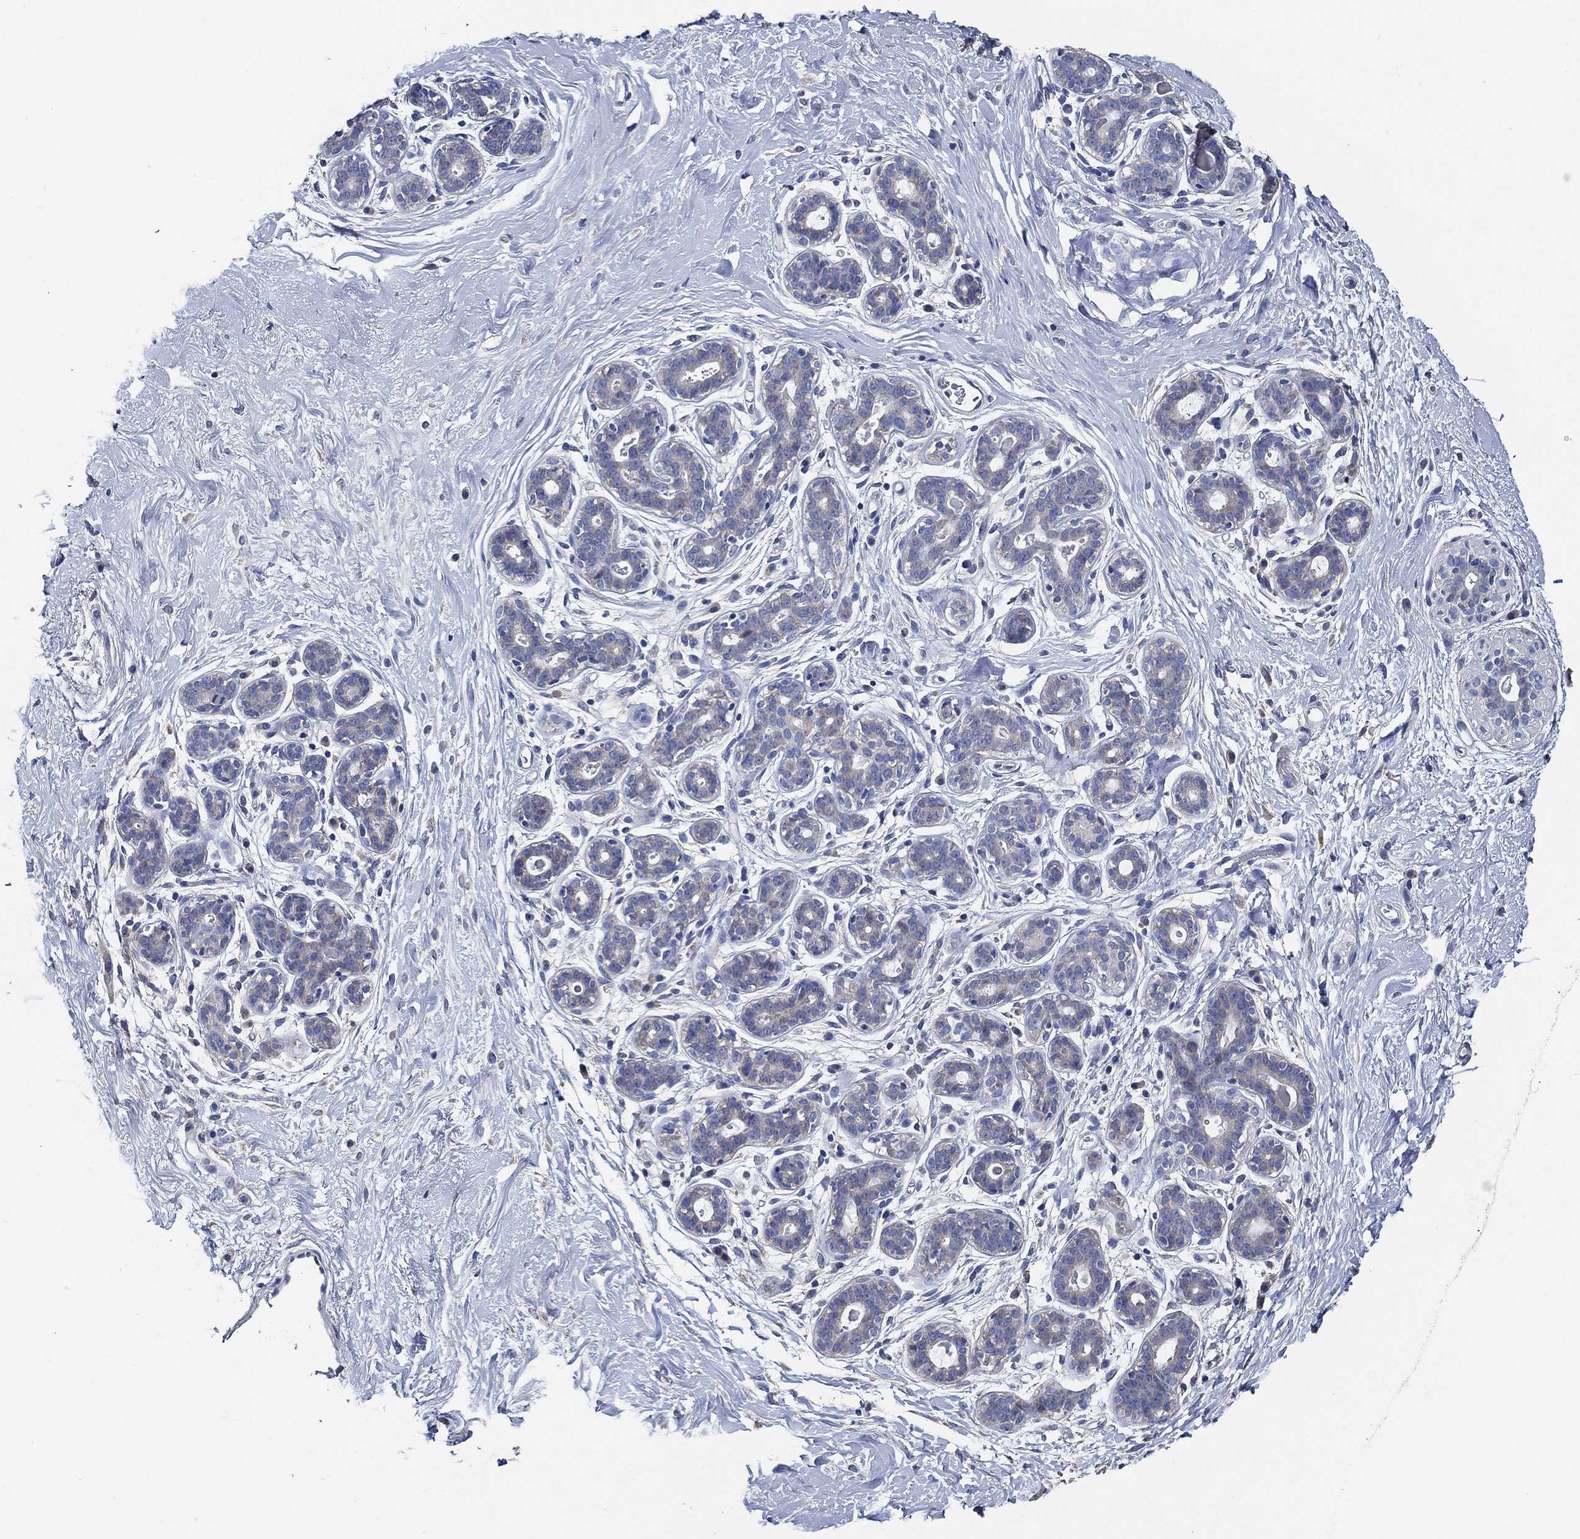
{"staining": {"intensity": "negative", "quantity": "none", "location": "none"}, "tissue": "breast", "cell_type": "Adipocytes", "image_type": "normal", "snomed": [{"axis": "morphology", "description": "Normal tissue, NOS"}, {"axis": "topography", "description": "Breast"}], "caption": "The micrograph displays no staining of adipocytes in normal breast. (Stains: DAB (3,3'-diaminobenzidine) immunohistochemistry with hematoxylin counter stain, Microscopy: brightfield microscopy at high magnification).", "gene": "DOCK3", "patient": {"sex": "female", "age": 43}}